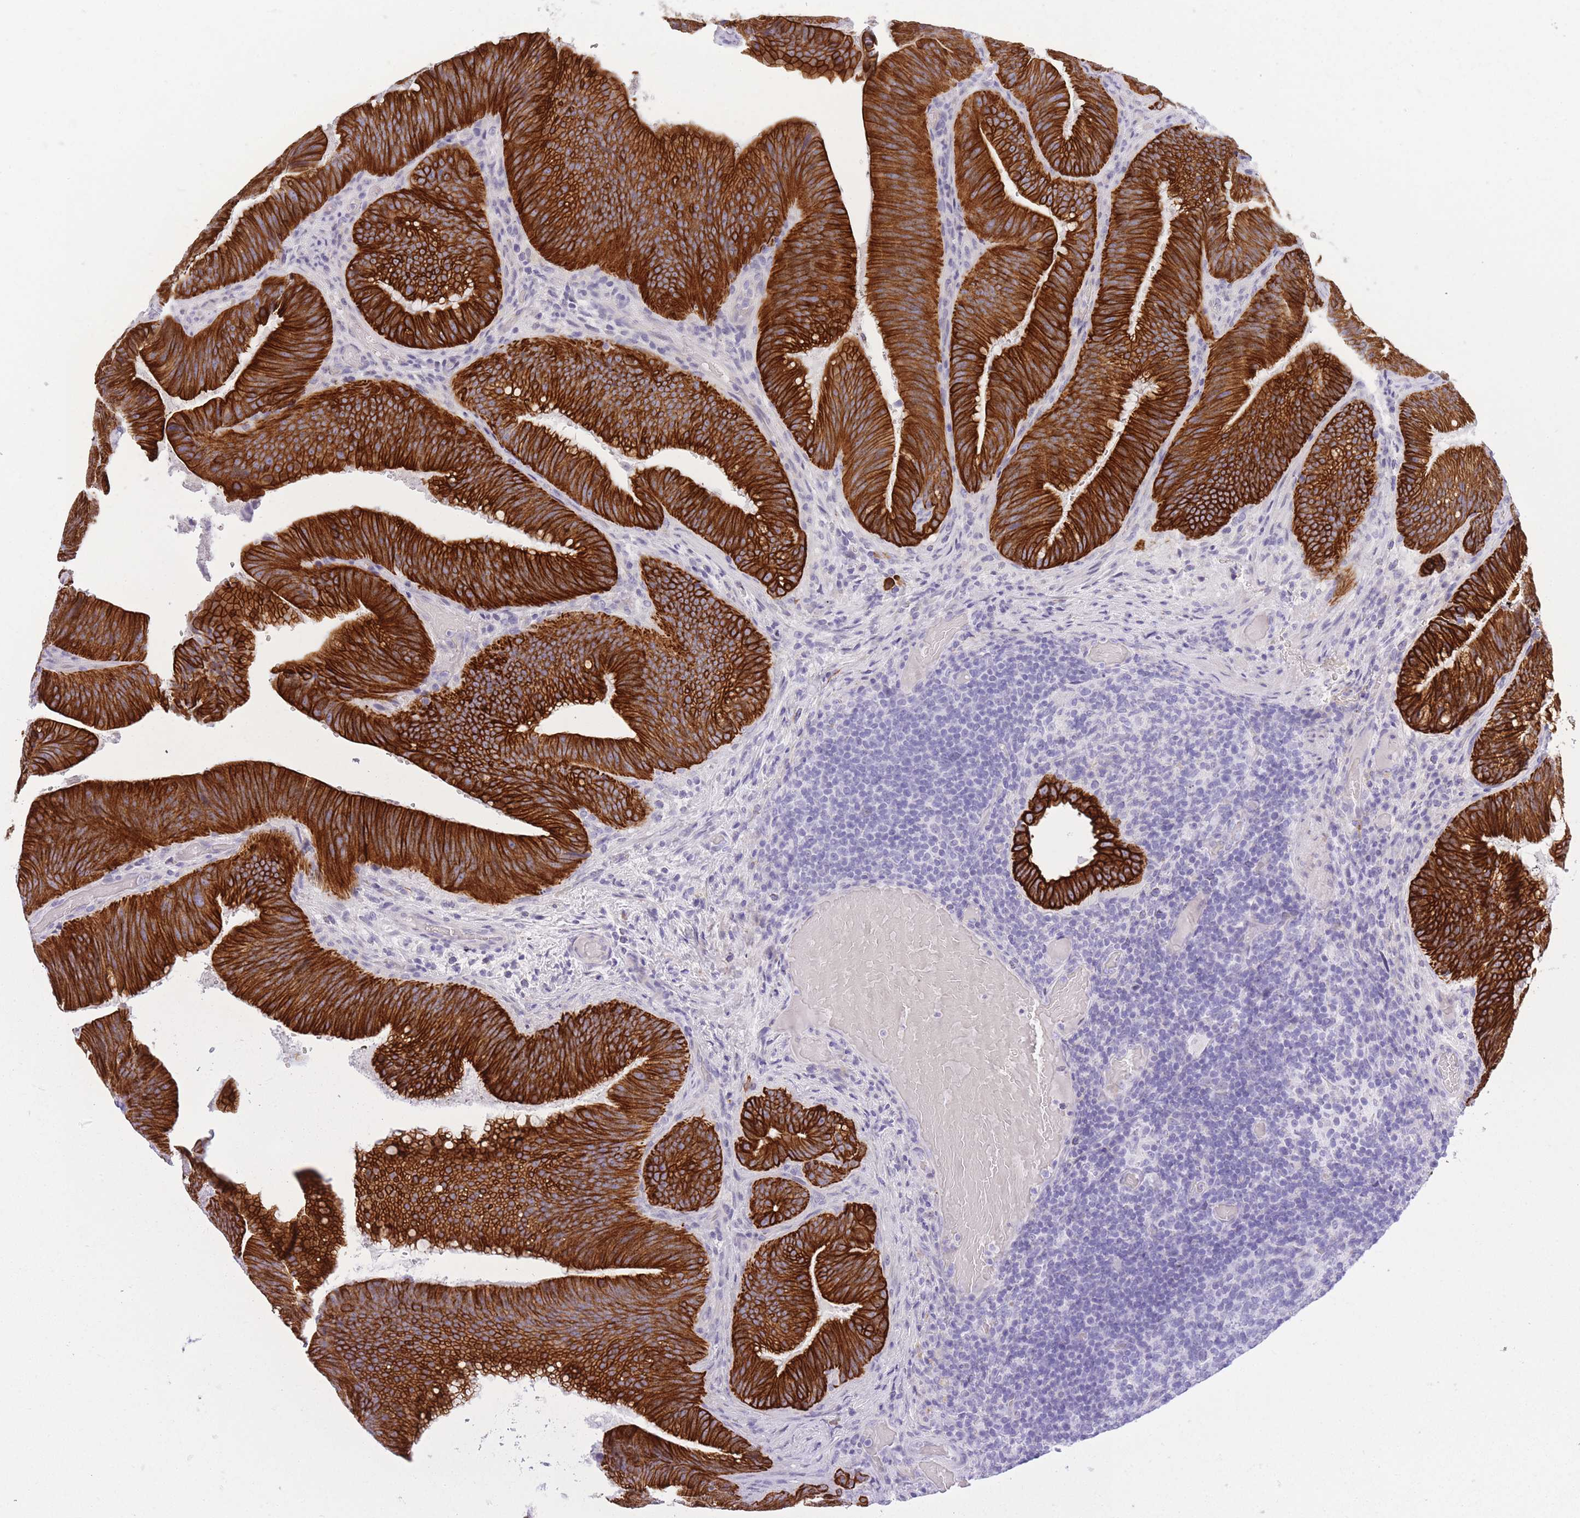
{"staining": {"intensity": "strong", "quantity": ">75%", "location": "cytoplasmic/membranous"}, "tissue": "colorectal cancer", "cell_type": "Tumor cells", "image_type": "cancer", "snomed": [{"axis": "morphology", "description": "Adenocarcinoma, NOS"}, {"axis": "topography", "description": "Colon"}], "caption": "A high amount of strong cytoplasmic/membranous positivity is present in approximately >75% of tumor cells in adenocarcinoma (colorectal) tissue.", "gene": "RADX", "patient": {"sex": "female", "age": 43}}